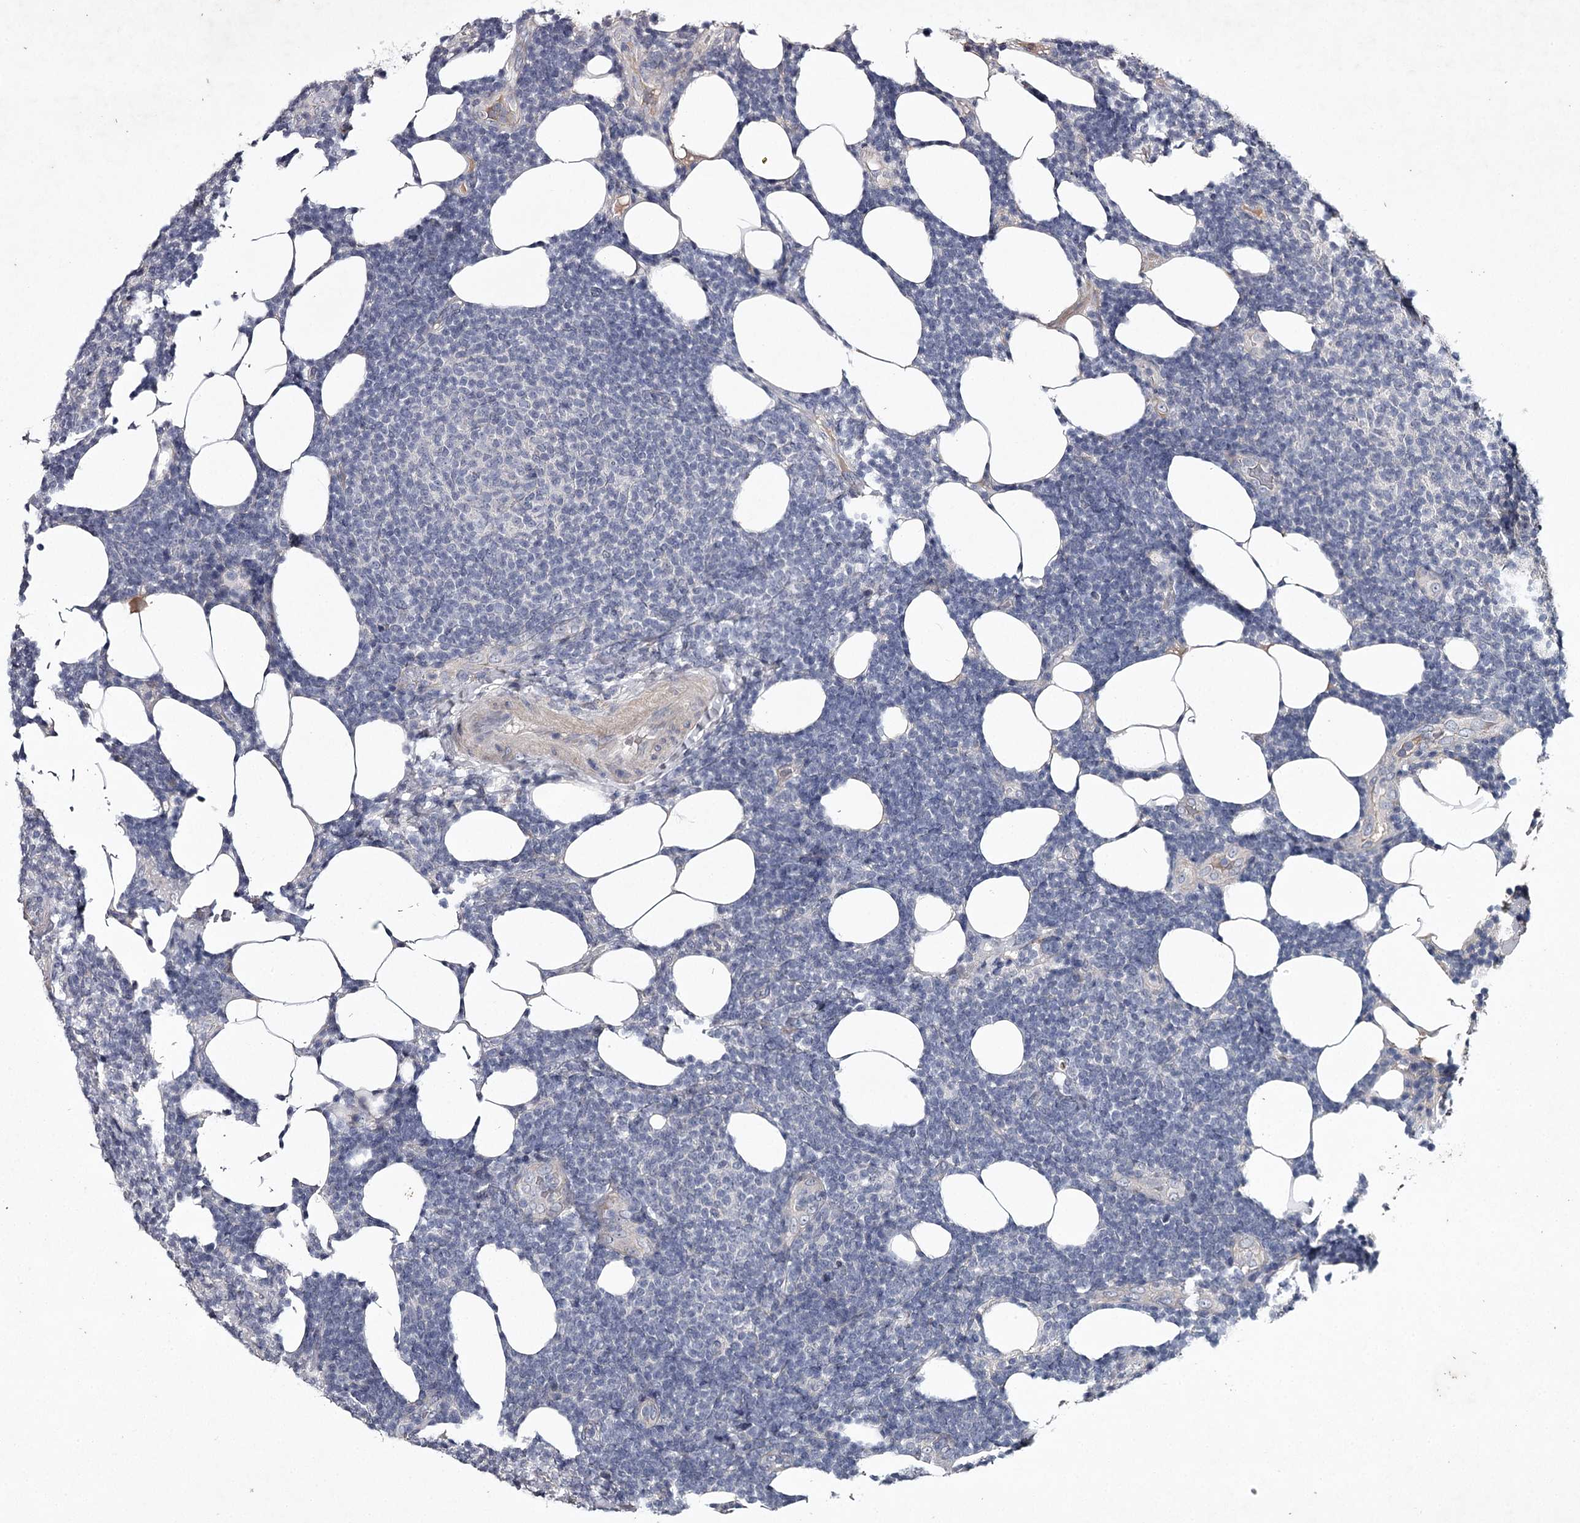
{"staining": {"intensity": "negative", "quantity": "none", "location": "none"}, "tissue": "lymphoma", "cell_type": "Tumor cells", "image_type": "cancer", "snomed": [{"axis": "morphology", "description": "Malignant lymphoma, non-Hodgkin's type, Low grade"}, {"axis": "topography", "description": "Lymph node"}], "caption": "DAB immunohistochemical staining of human lymphoma reveals no significant staining in tumor cells. Nuclei are stained in blue.", "gene": "FDXACB1", "patient": {"sex": "male", "age": 66}}